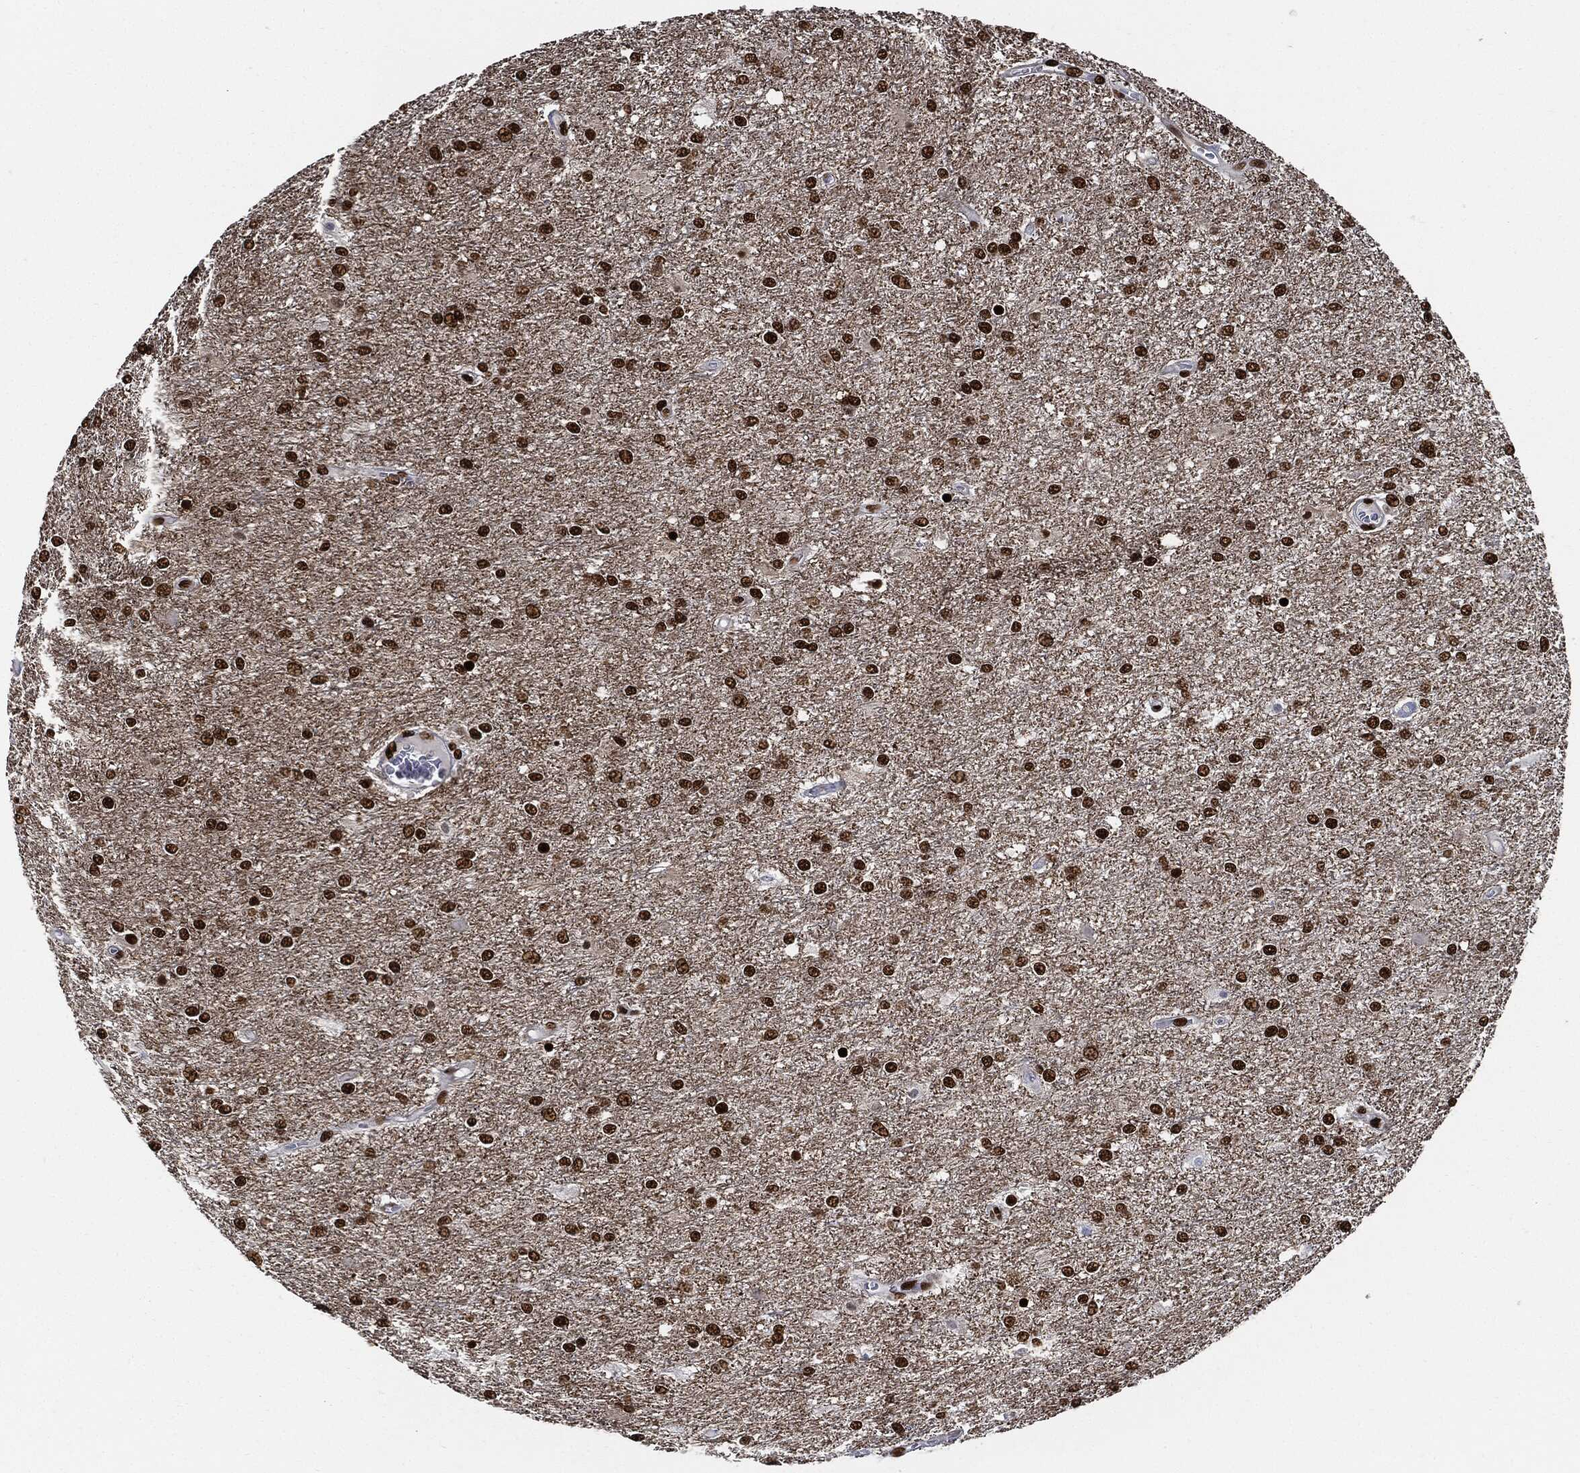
{"staining": {"intensity": "strong", "quantity": ">75%", "location": "nuclear"}, "tissue": "glioma", "cell_type": "Tumor cells", "image_type": "cancer", "snomed": [{"axis": "morphology", "description": "Glioma, malignant, High grade"}, {"axis": "topography", "description": "Brain"}], "caption": "Protein staining of malignant high-grade glioma tissue reveals strong nuclear positivity in approximately >75% of tumor cells.", "gene": "RECQL", "patient": {"sex": "female", "age": 61}}